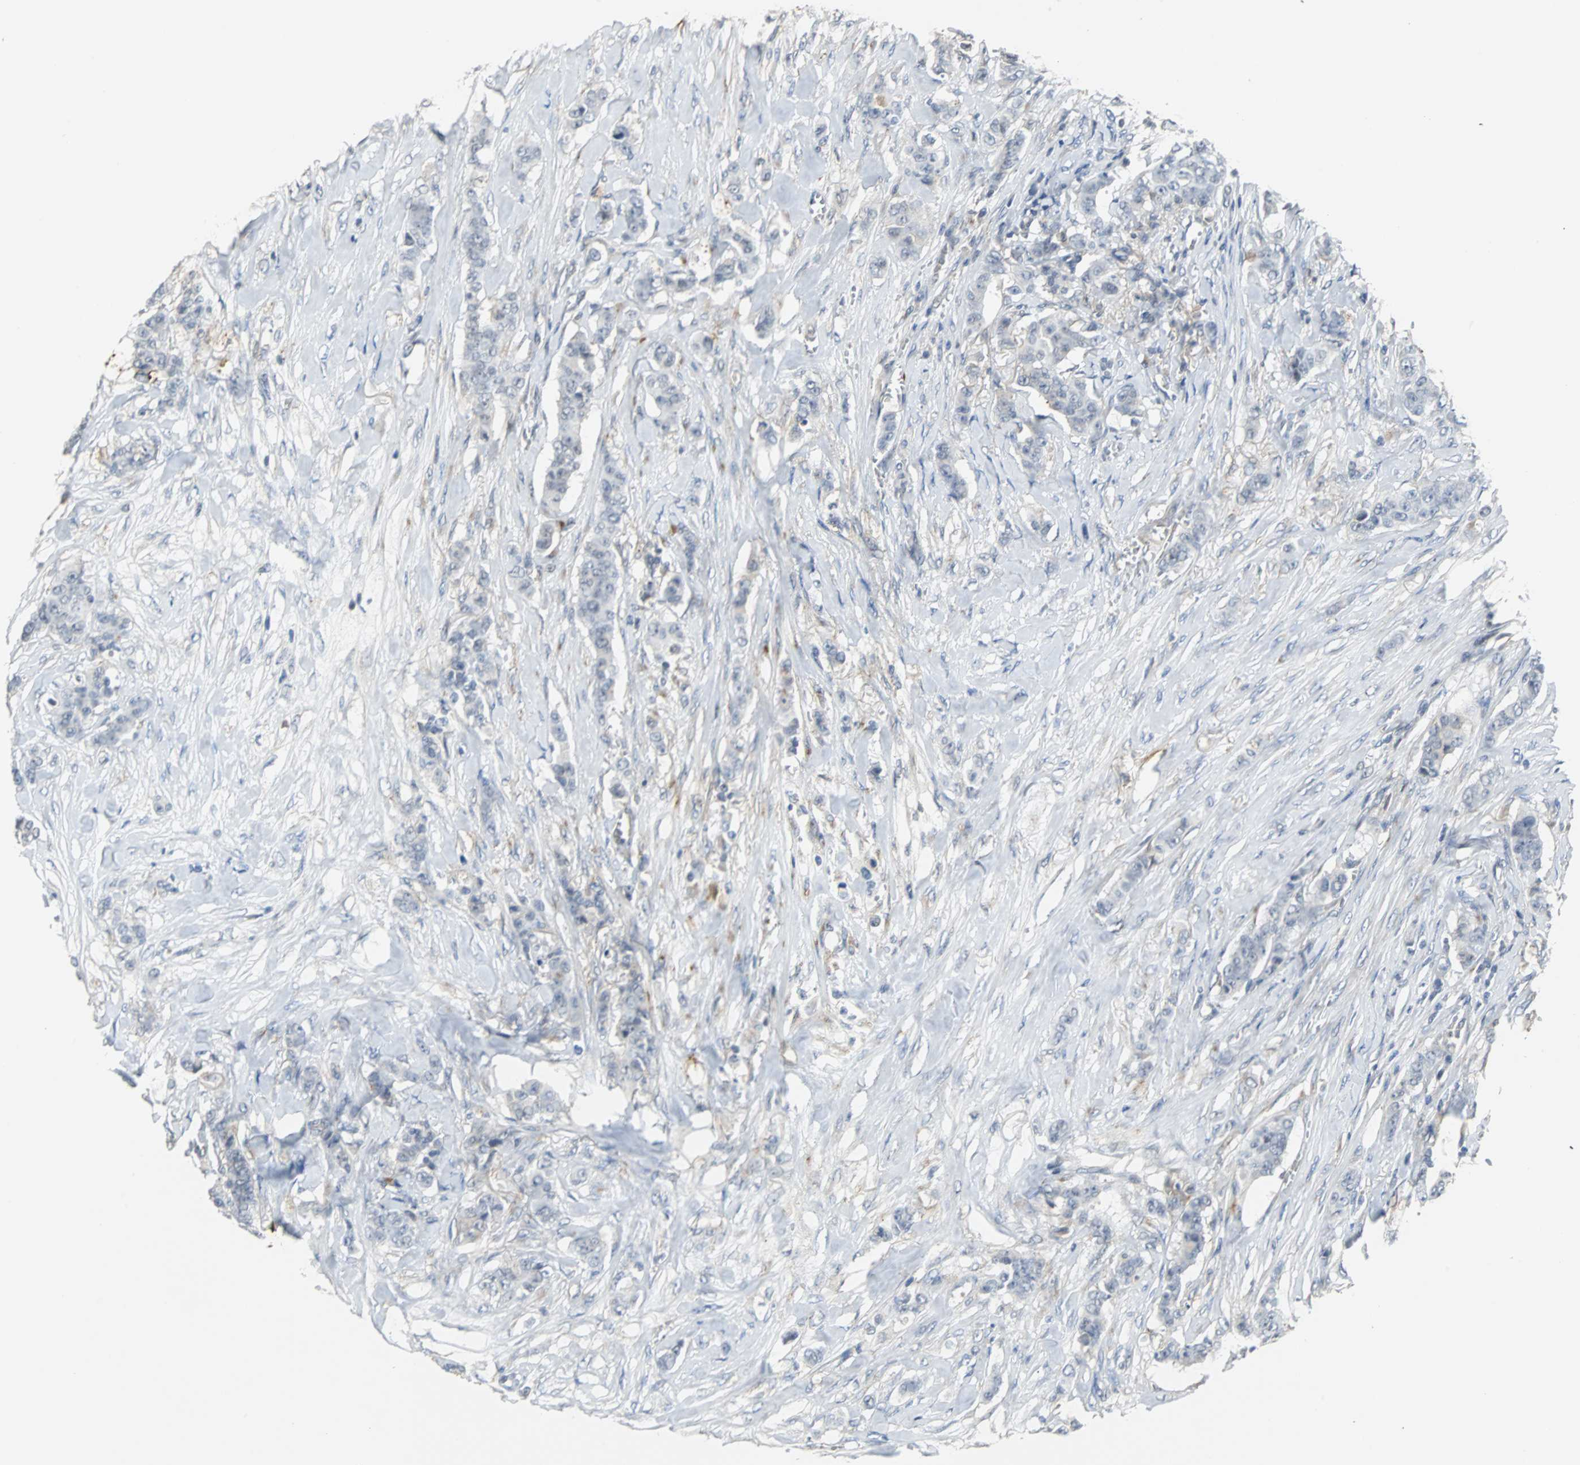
{"staining": {"intensity": "weak", "quantity": "<25%", "location": "cytoplasmic/membranous"}, "tissue": "breast cancer", "cell_type": "Tumor cells", "image_type": "cancer", "snomed": [{"axis": "morphology", "description": "Duct carcinoma"}, {"axis": "topography", "description": "Breast"}], "caption": "IHC image of invasive ductal carcinoma (breast) stained for a protein (brown), which shows no expression in tumor cells.", "gene": "HLX", "patient": {"sex": "female", "age": 40}}